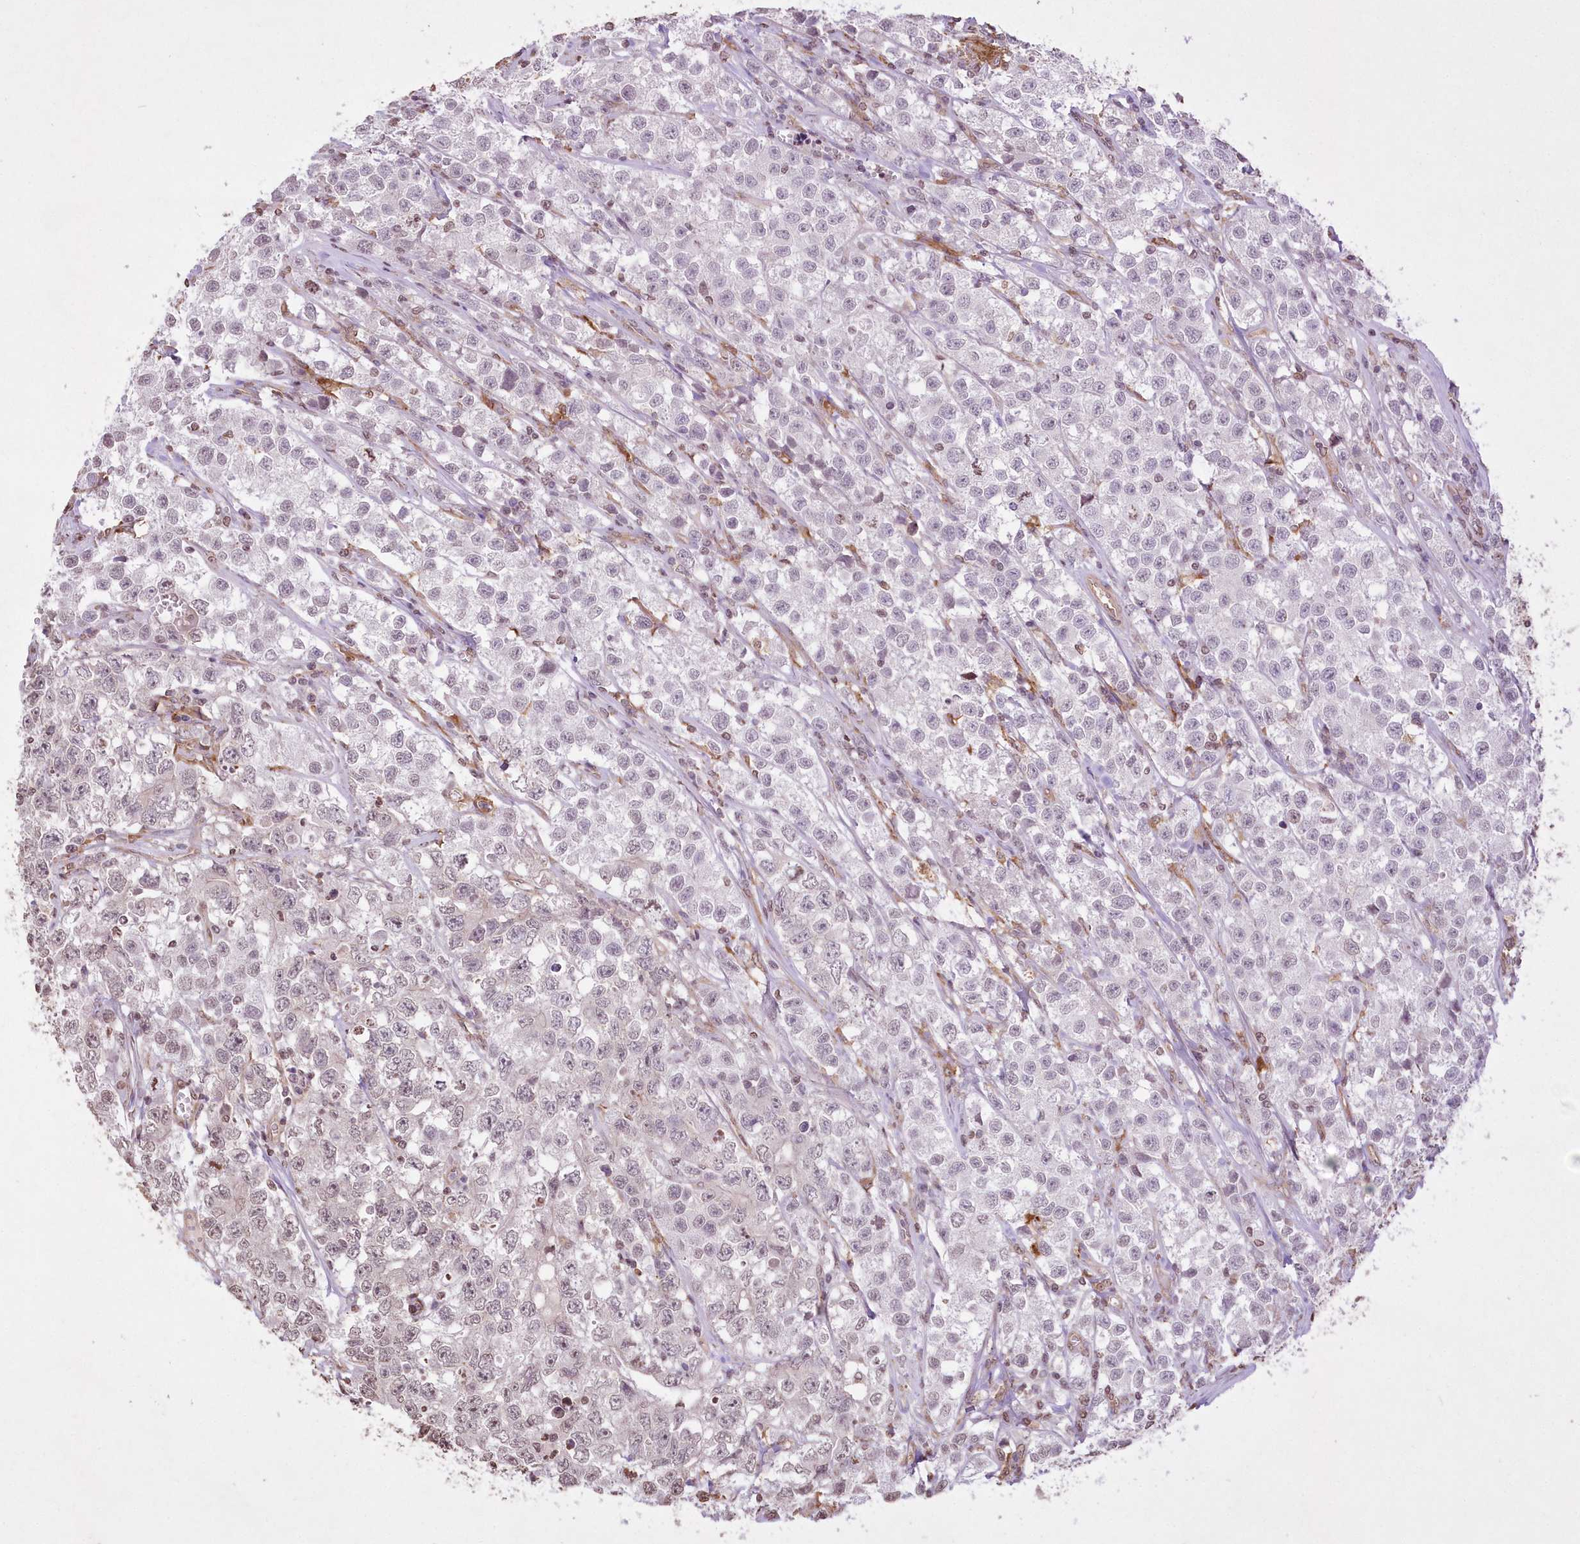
{"staining": {"intensity": "weak", "quantity": "<25%", "location": "nuclear"}, "tissue": "testis cancer", "cell_type": "Tumor cells", "image_type": "cancer", "snomed": [{"axis": "morphology", "description": "Seminoma, NOS"}, {"axis": "morphology", "description": "Carcinoma, Embryonal, NOS"}, {"axis": "topography", "description": "Testis"}], "caption": "DAB immunohistochemical staining of human testis seminoma exhibits no significant staining in tumor cells. The staining is performed using DAB (3,3'-diaminobenzidine) brown chromogen with nuclei counter-stained in using hematoxylin.", "gene": "FCHO2", "patient": {"sex": "male", "age": 43}}